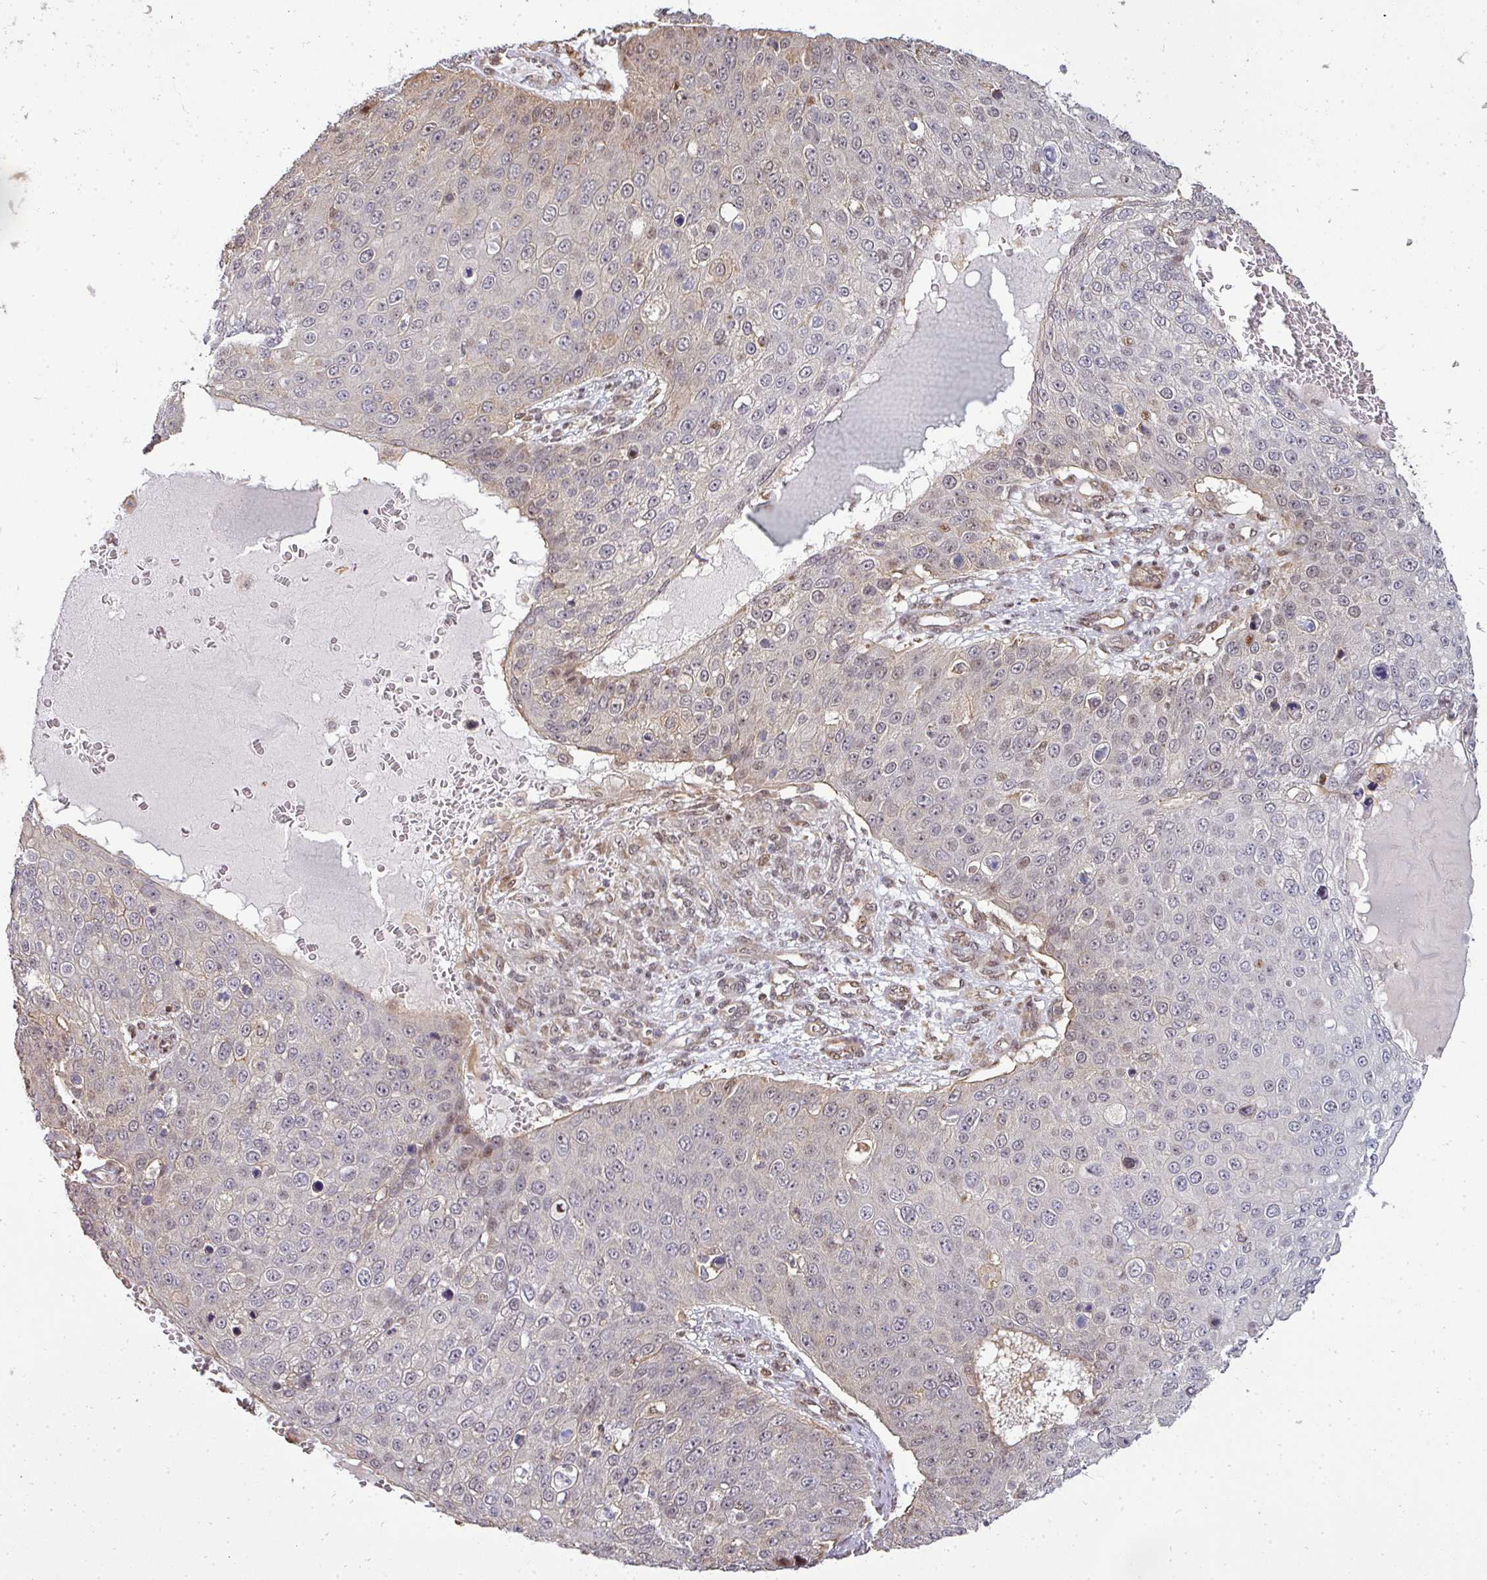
{"staining": {"intensity": "weak", "quantity": "25%-75%", "location": "cytoplasmic/membranous,nuclear"}, "tissue": "skin cancer", "cell_type": "Tumor cells", "image_type": "cancer", "snomed": [{"axis": "morphology", "description": "Squamous cell carcinoma, NOS"}, {"axis": "topography", "description": "Skin"}], "caption": "The image exhibits a brown stain indicating the presence of a protein in the cytoplasmic/membranous and nuclear of tumor cells in skin cancer (squamous cell carcinoma). The staining is performed using DAB brown chromogen to label protein expression. The nuclei are counter-stained blue using hematoxylin.", "gene": "PATZ1", "patient": {"sex": "male", "age": 71}}